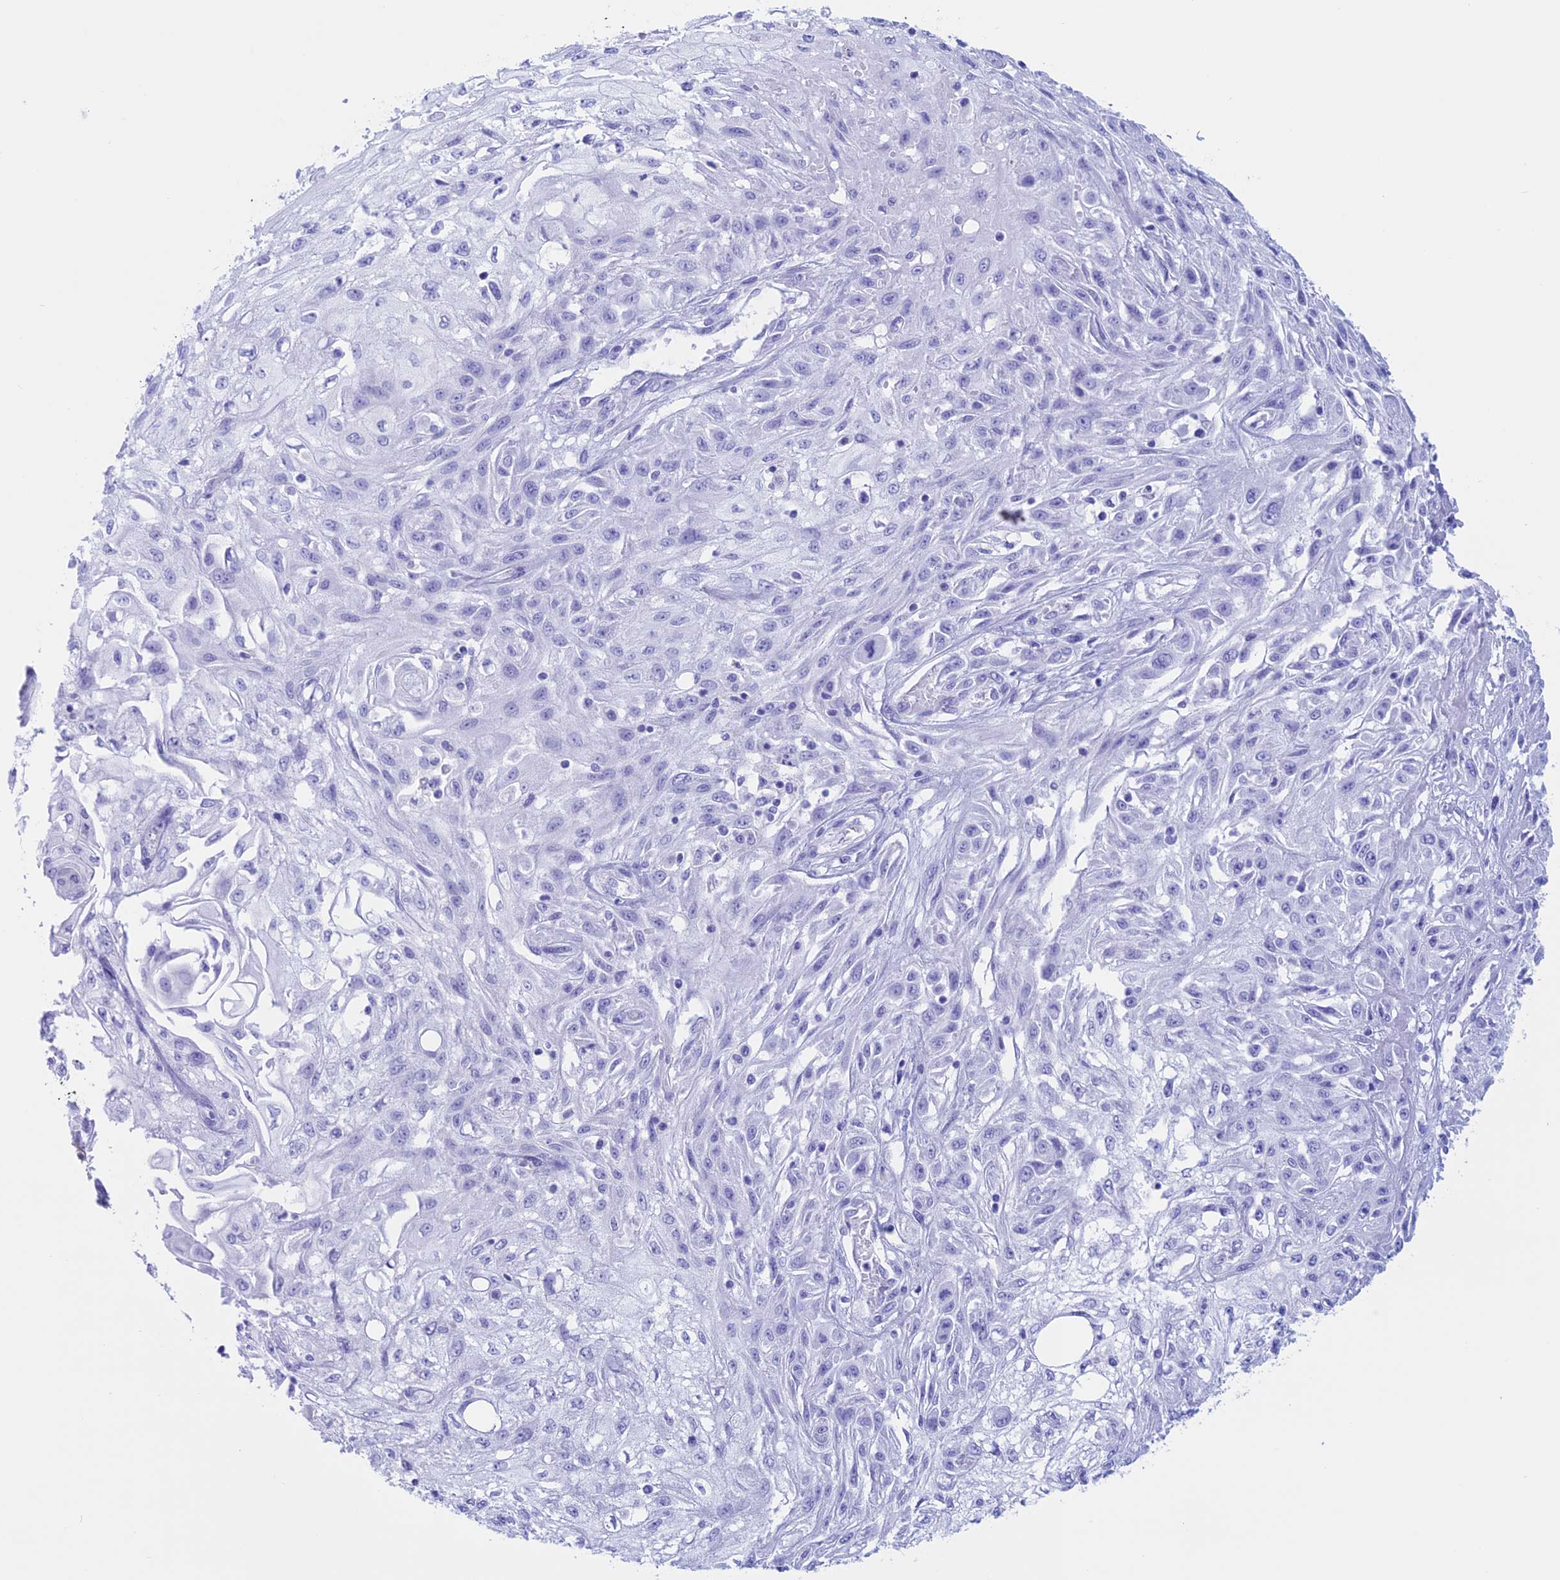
{"staining": {"intensity": "negative", "quantity": "none", "location": "none"}, "tissue": "skin cancer", "cell_type": "Tumor cells", "image_type": "cancer", "snomed": [{"axis": "morphology", "description": "Squamous cell carcinoma, NOS"}, {"axis": "morphology", "description": "Squamous cell carcinoma, metastatic, NOS"}, {"axis": "topography", "description": "Skin"}, {"axis": "topography", "description": "Lymph node"}], "caption": "Skin cancer (metastatic squamous cell carcinoma) was stained to show a protein in brown. There is no significant staining in tumor cells.", "gene": "RP1", "patient": {"sex": "male", "age": 75}}